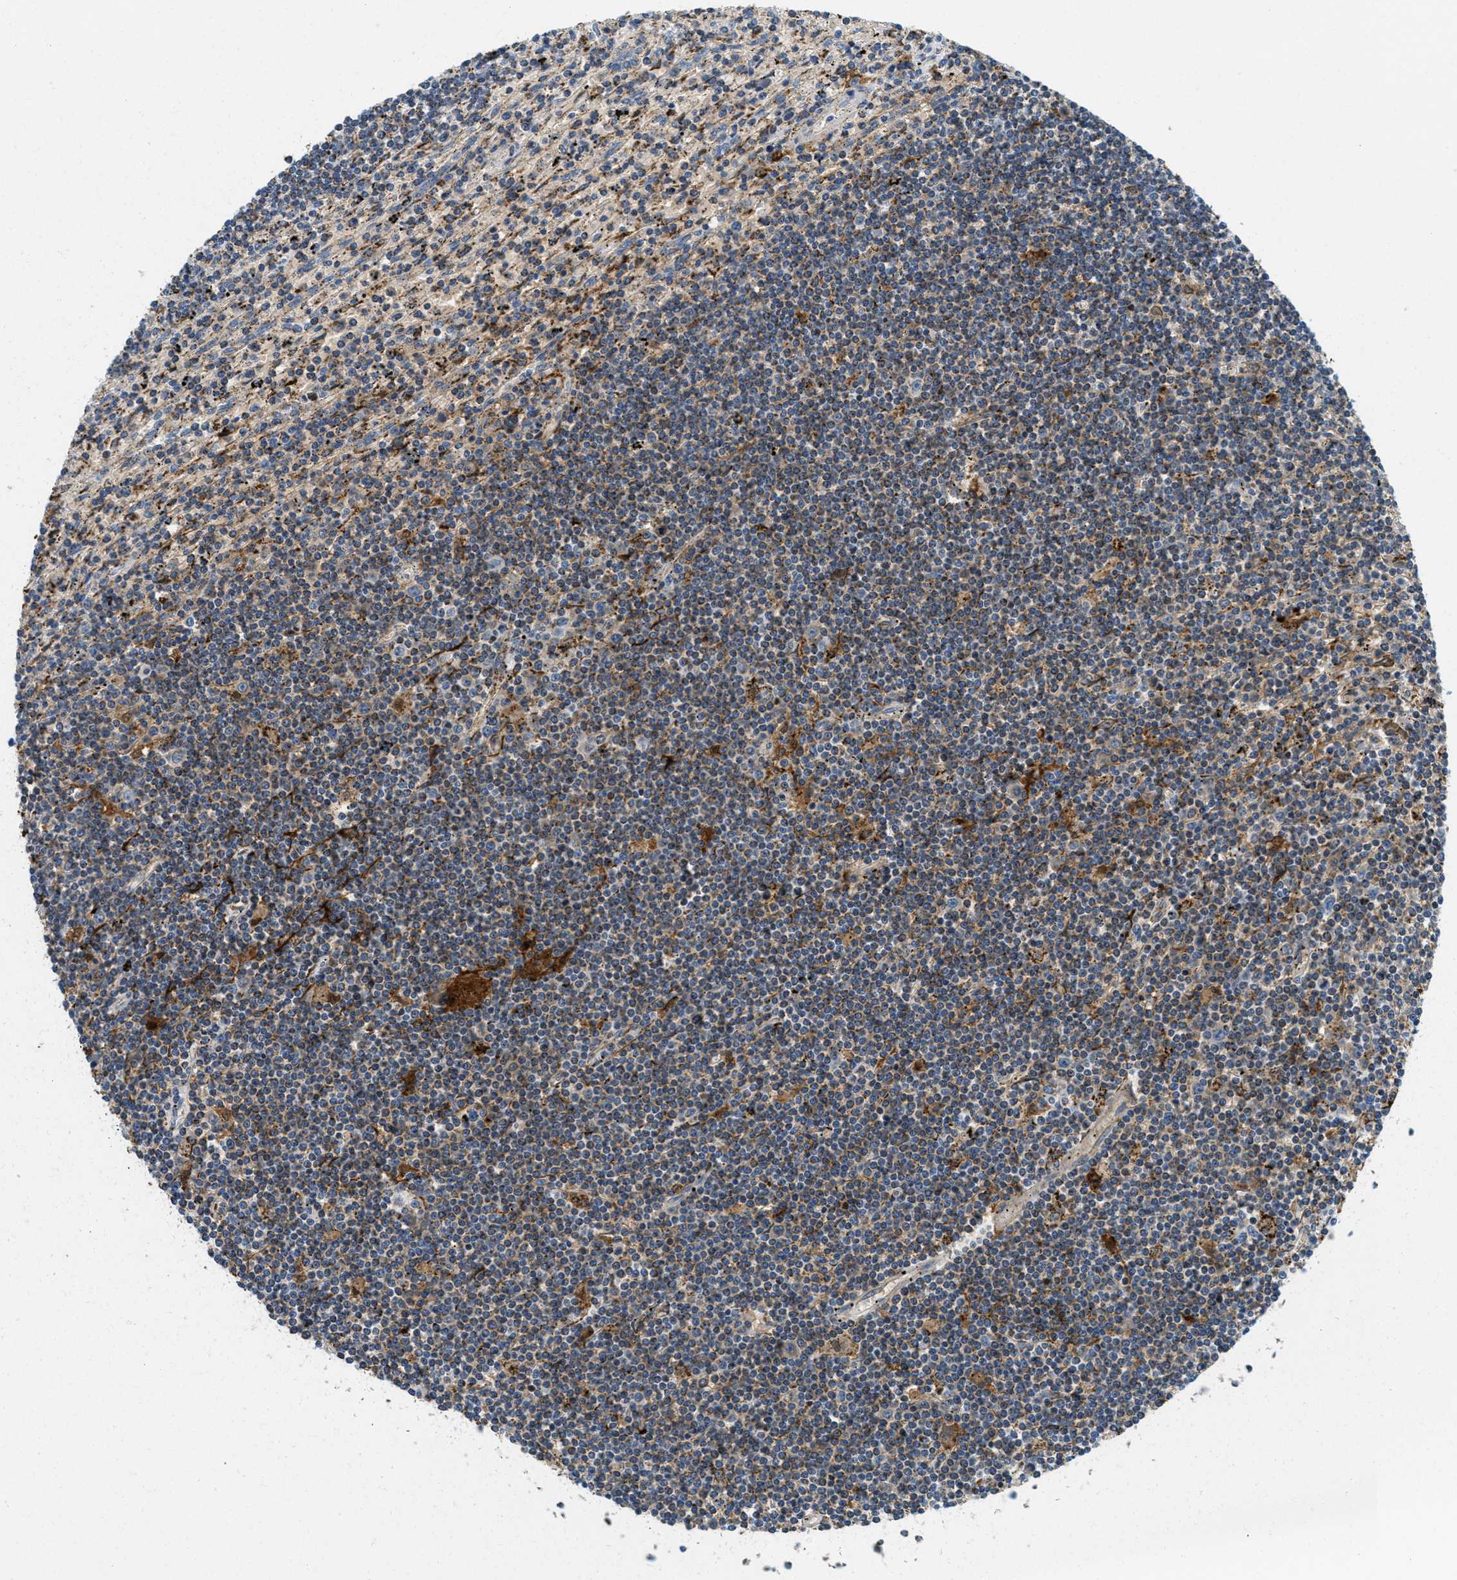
{"staining": {"intensity": "weak", "quantity": "25%-75%", "location": "cytoplasmic/membranous"}, "tissue": "lymphoma", "cell_type": "Tumor cells", "image_type": "cancer", "snomed": [{"axis": "morphology", "description": "Malignant lymphoma, non-Hodgkin's type, Low grade"}, {"axis": "topography", "description": "Spleen"}], "caption": "A brown stain labels weak cytoplasmic/membranous staining of a protein in human malignant lymphoma, non-Hodgkin's type (low-grade) tumor cells.", "gene": "HLCS", "patient": {"sex": "male", "age": 76}}